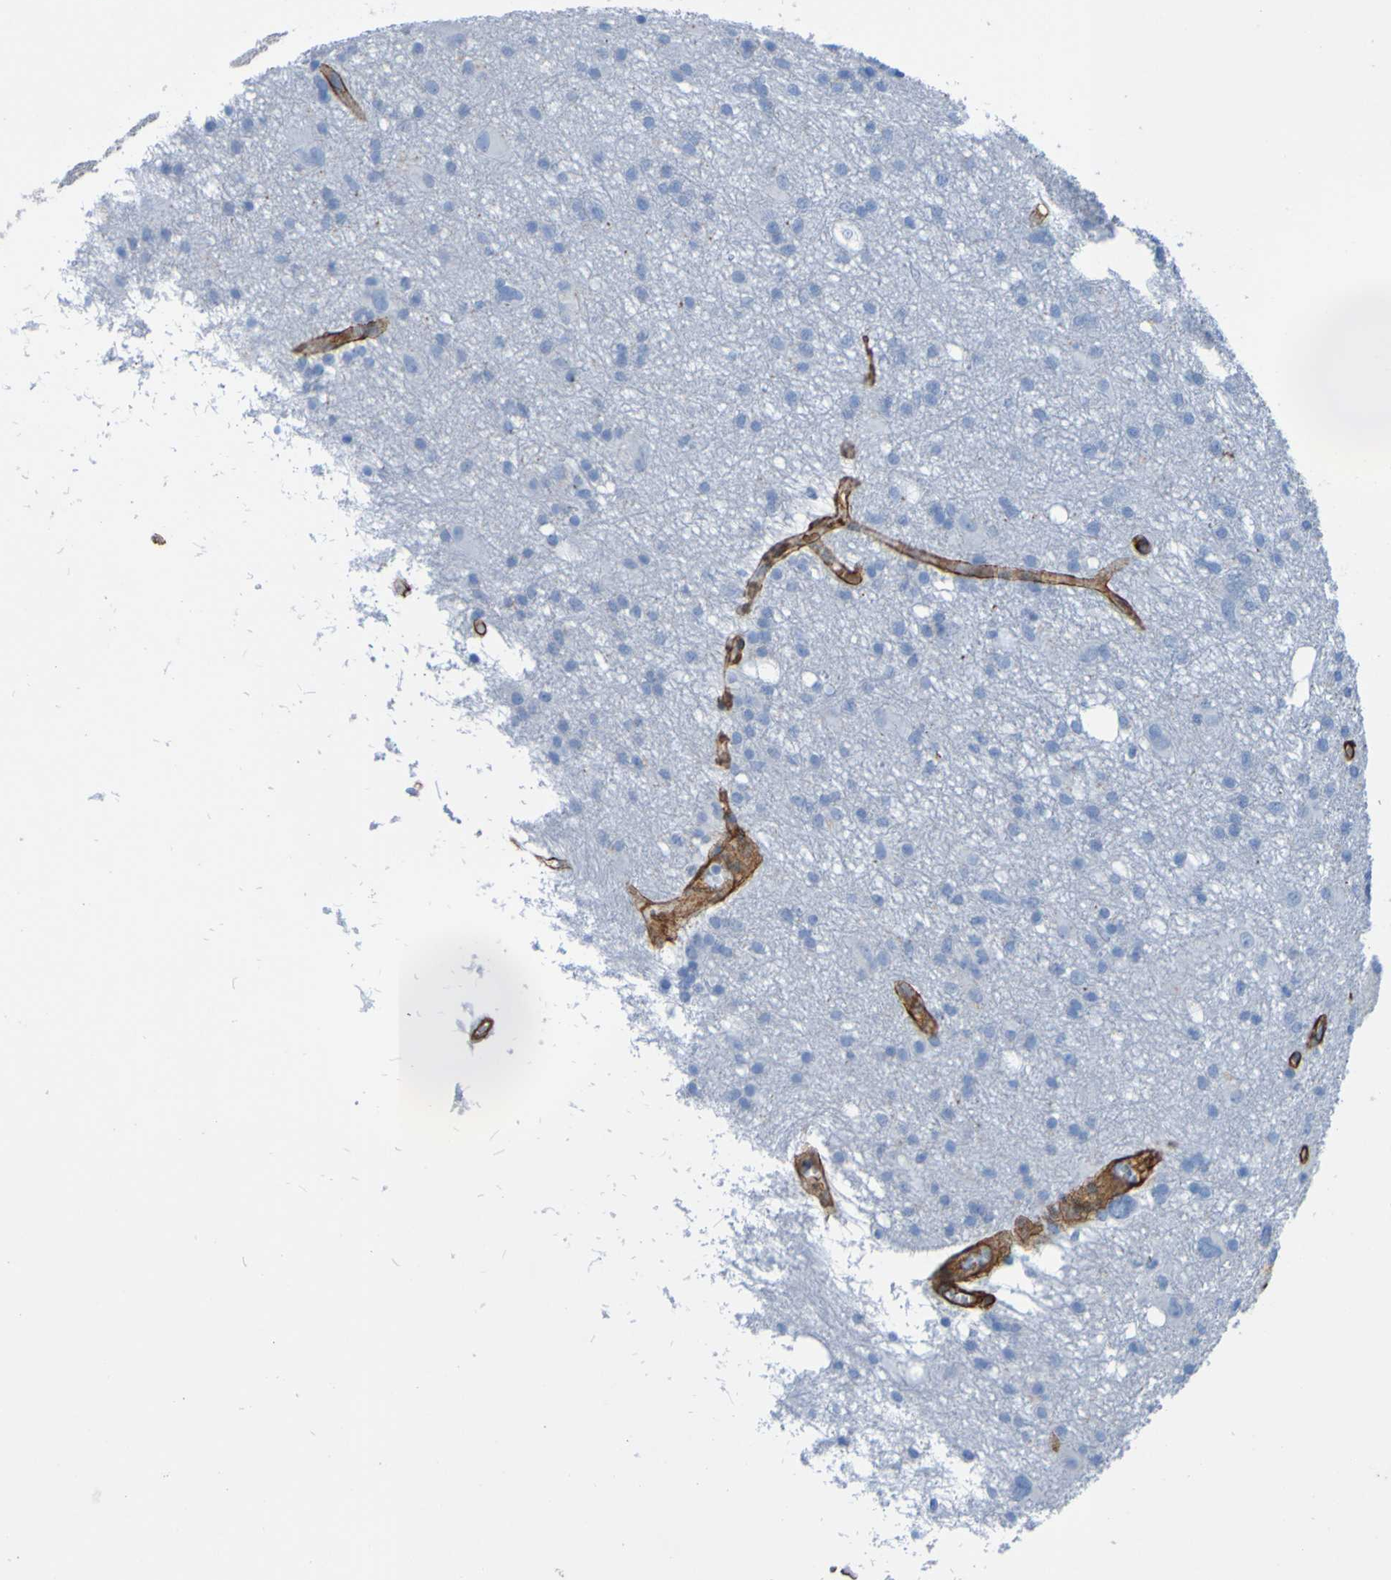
{"staining": {"intensity": "negative", "quantity": "none", "location": "none"}, "tissue": "glioma", "cell_type": "Tumor cells", "image_type": "cancer", "snomed": [{"axis": "morphology", "description": "Glioma, malignant, High grade"}, {"axis": "topography", "description": "Brain"}], "caption": "The micrograph demonstrates no staining of tumor cells in malignant high-grade glioma.", "gene": "COL4A2", "patient": {"sex": "female", "age": 59}}